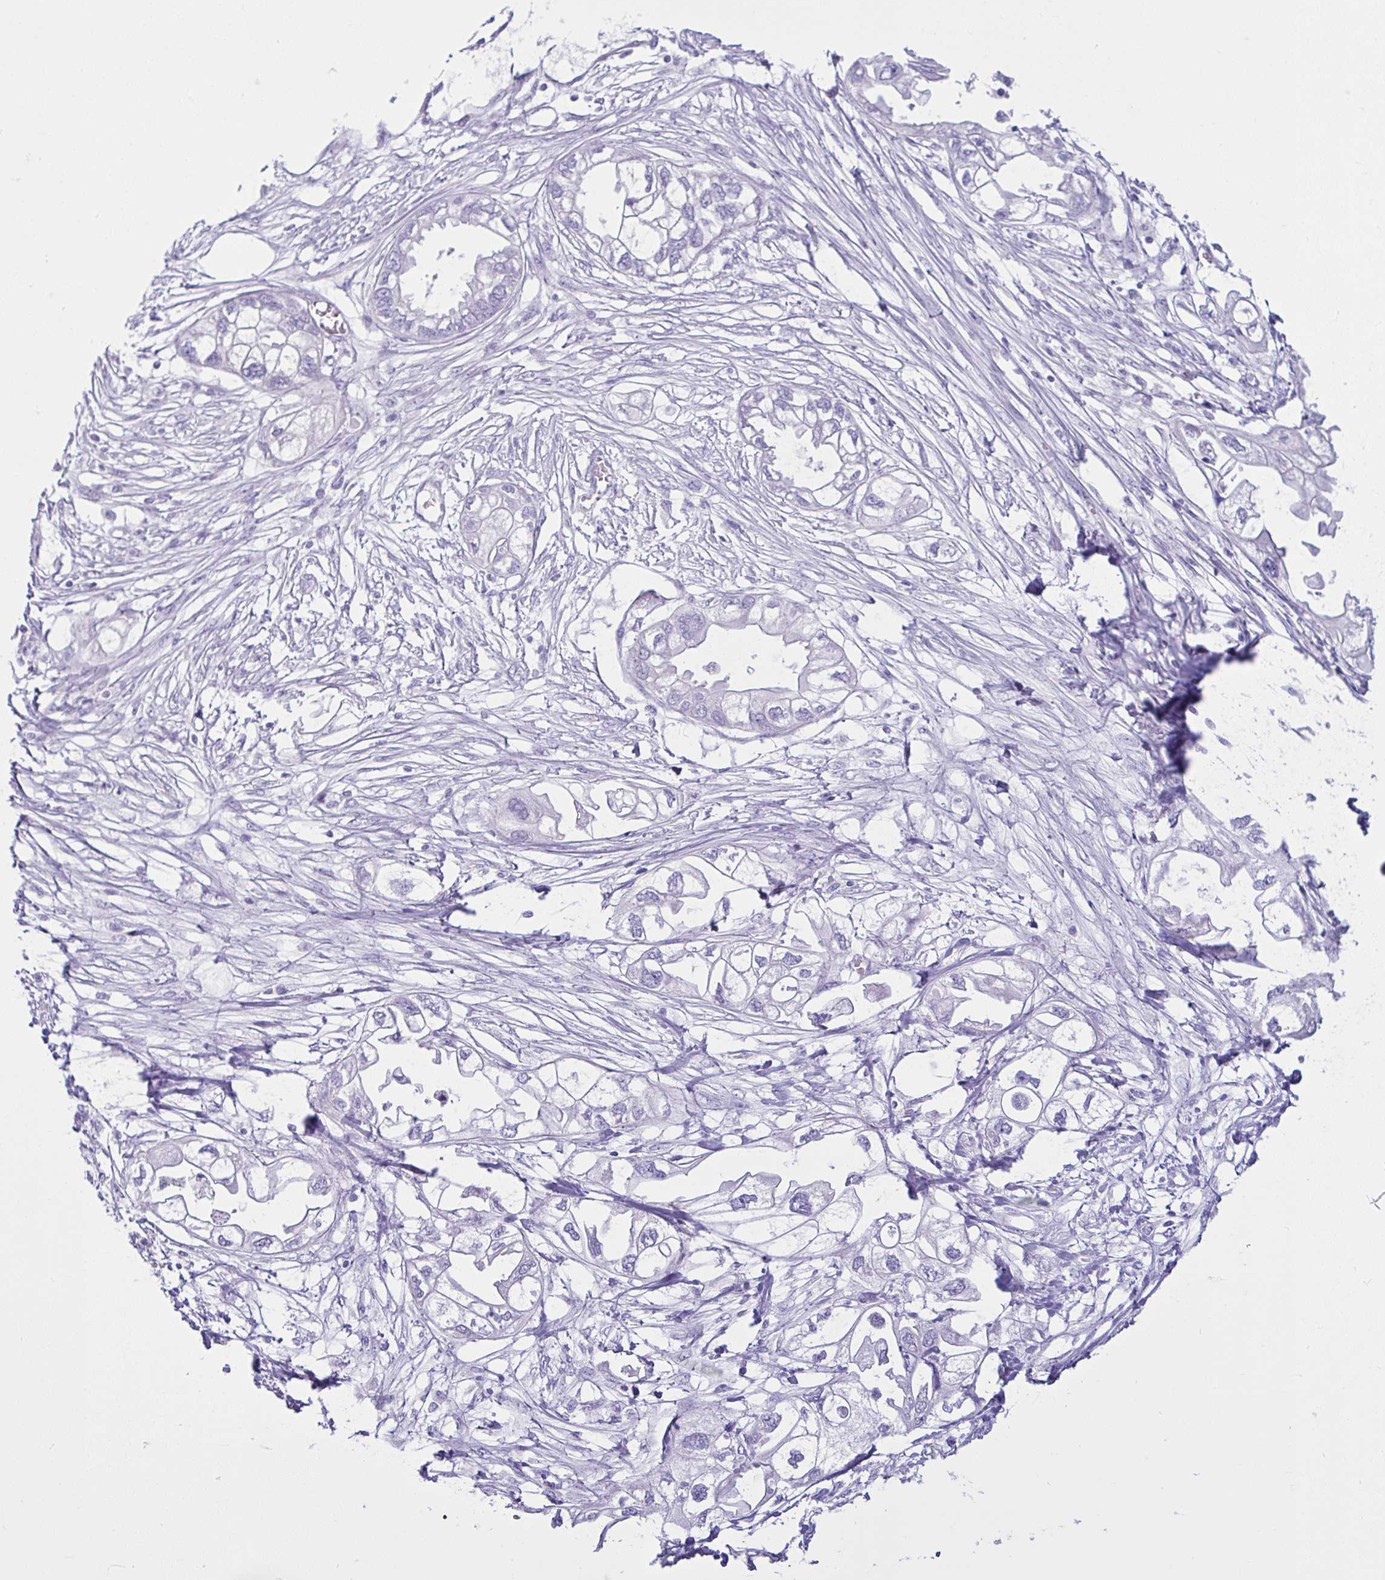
{"staining": {"intensity": "negative", "quantity": "none", "location": "none"}, "tissue": "endometrial cancer", "cell_type": "Tumor cells", "image_type": "cancer", "snomed": [{"axis": "morphology", "description": "Adenocarcinoma, NOS"}, {"axis": "morphology", "description": "Adenocarcinoma, metastatic, NOS"}, {"axis": "topography", "description": "Adipose tissue"}, {"axis": "topography", "description": "Endometrium"}], "caption": "High power microscopy image of an immunohistochemistry (IHC) photomicrograph of endometrial adenocarcinoma, revealing no significant expression in tumor cells.", "gene": "CYP19A1", "patient": {"sex": "female", "age": 67}}